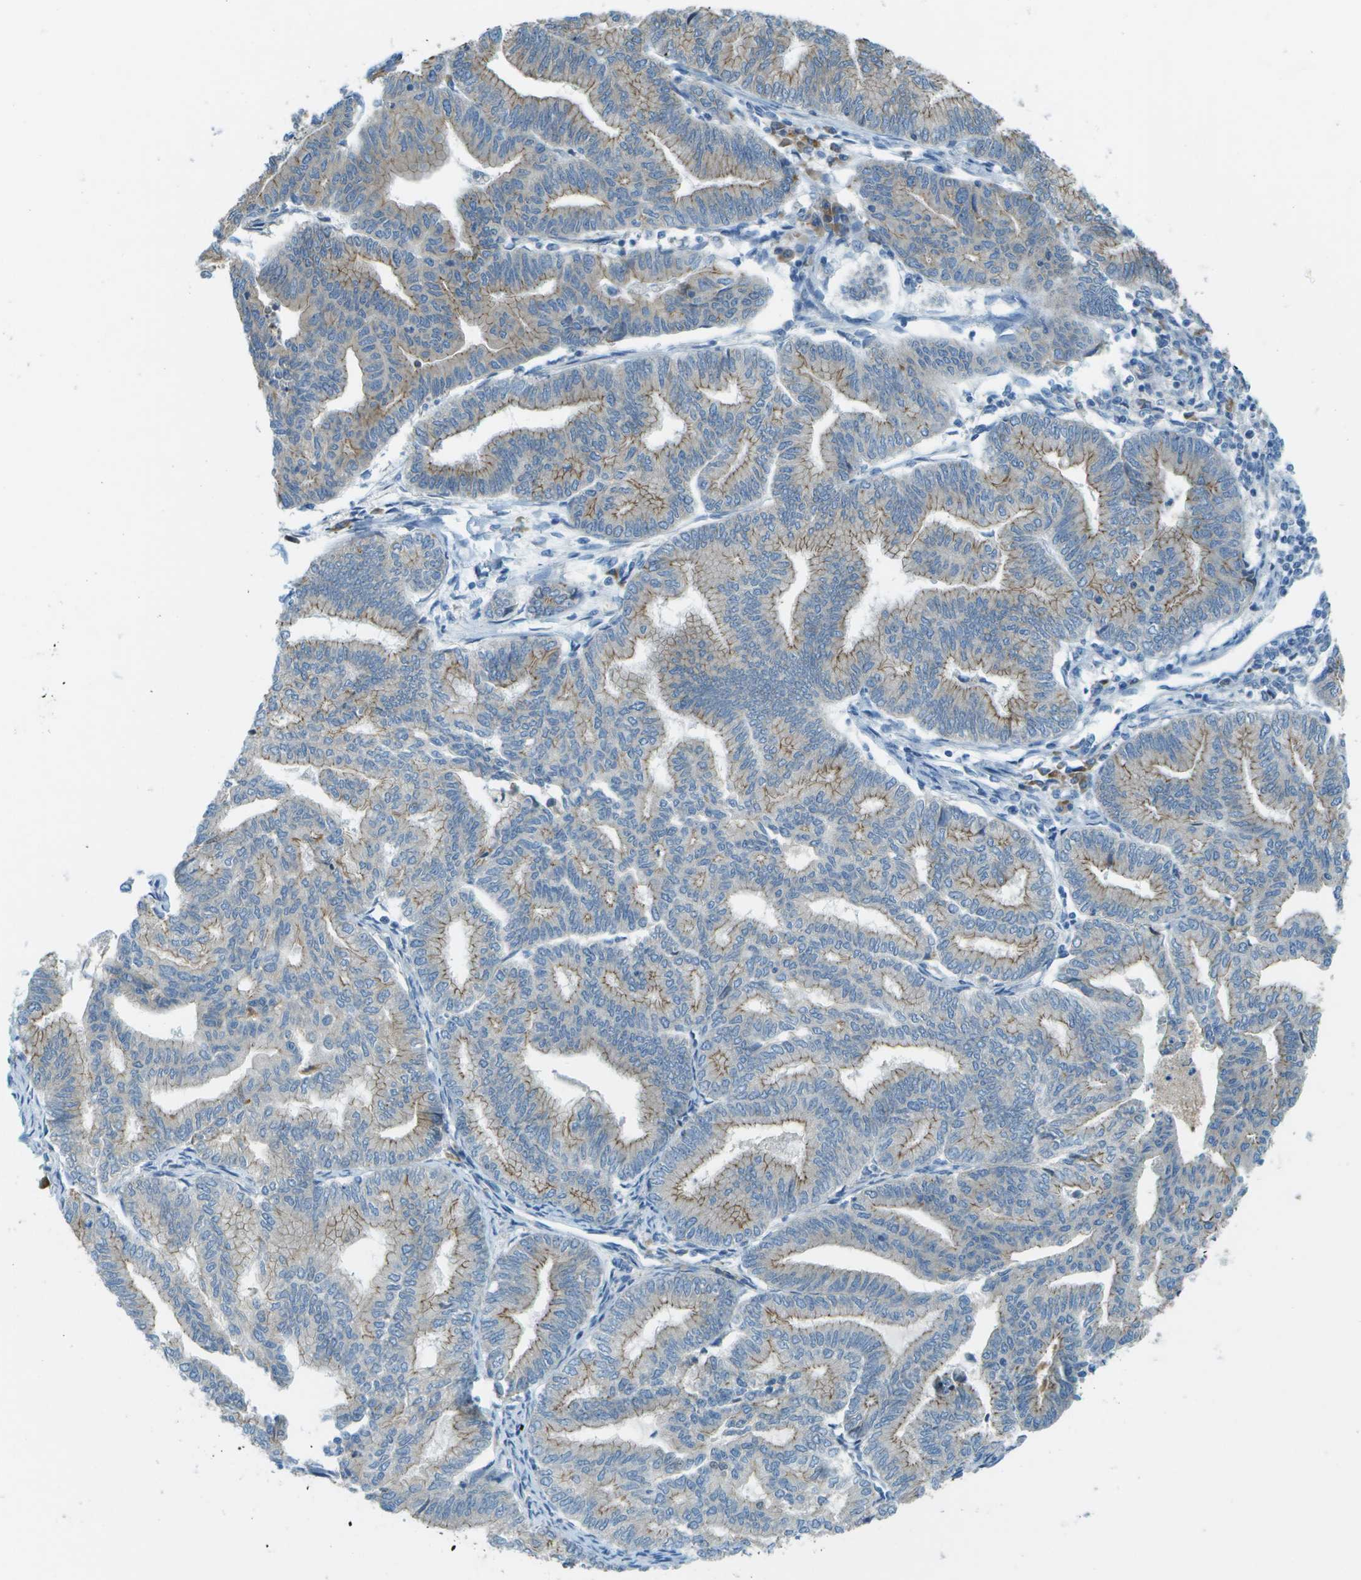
{"staining": {"intensity": "weak", "quantity": ">75%", "location": "cytoplasmic/membranous"}, "tissue": "endometrial cancer", "cell_type": "Tumor cells", "image_type": "cancer", "snomed": [{"axis": "morphology", "description": "Adenocarcinoma, NOS"}, {"axis": "topography", "description": "Endometrium"}], "caption": "A brown stain highlights weak cytoplasmic/membranous expression of a protein in adenocarcinoma (endometrial) tumor cells.", "gene": "KCTD3", "patient": {"sex": "female", "age": 79}}